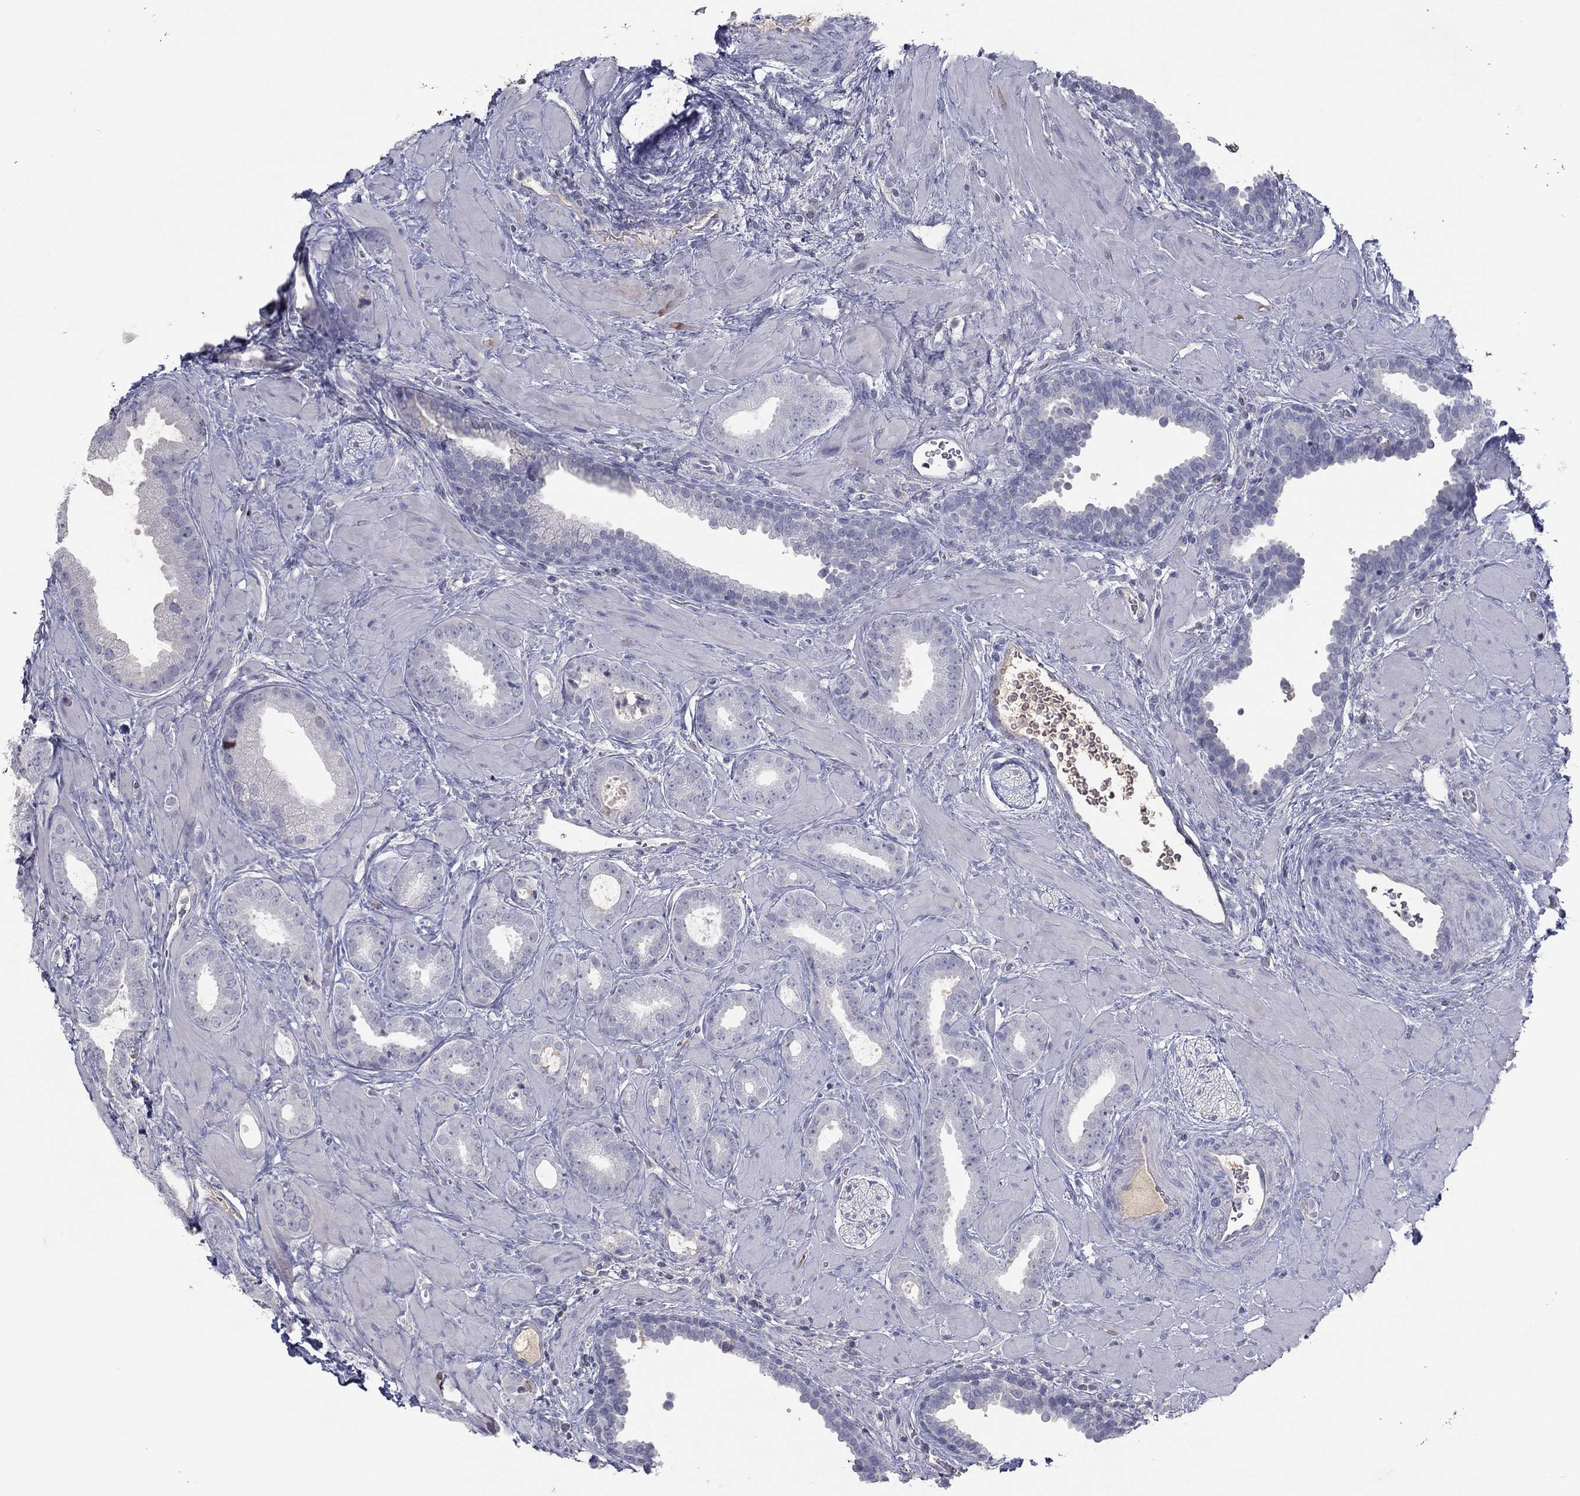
{"staining": {"intensity": "negative", "quantity": "none", "location": "none"}, "tissue": "prostate cancer", "cell_type": "Tumor cells", "image_type": "cancer", "snomed": [{"axis": "morphology", "description": "Adenocarcinoma, Low grade"}, {"axis": "topography", "description": "Prostate"}], "caption": "DAB immunohistochemical staining of human prostate cancer (low-grade adenocarcinoma) shows no significant positivity in tumor cells.", "gene": "CPT1B", "patient": {"sex": "male", "age": 68}}